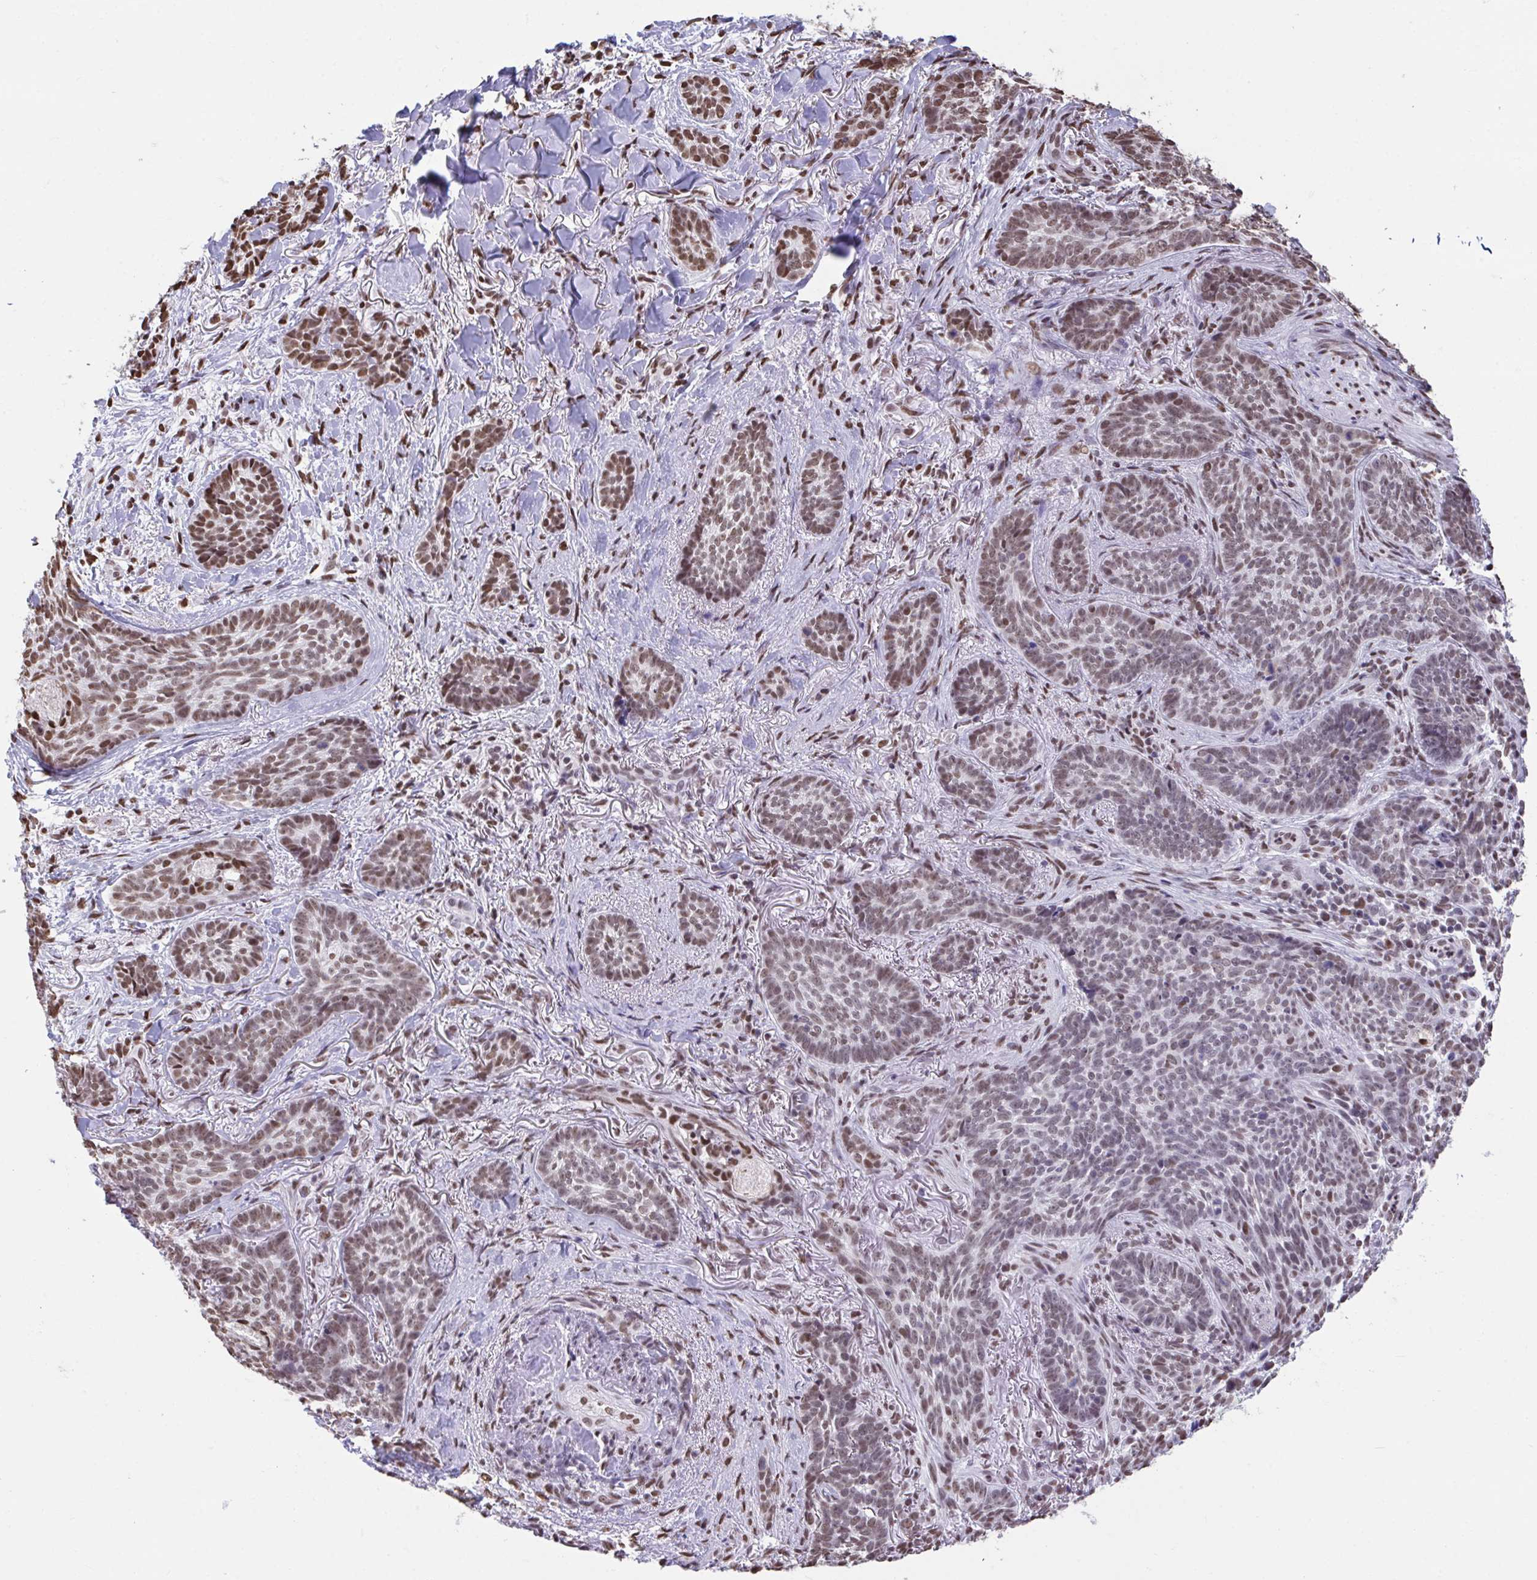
{"staining": {"intensity": "moderate", "quantity": ">75%", "location": "nuclear"}, "tissue": "skin cancer", "cell_type": "Tumor cells", "image_type": "cancer", "snomed": [{"axis": "morphology", "description": "Basal cell carcinoma"}, {"axis": "topography", "description": "Skin"}, {"axis": "topography", "description": "Skin of face"}], "caption": "Protein staining of skin cancer tissue exhibits moderate nuclear positivity in about >75% of tumor cells.", "gene": "HNRNPDL", "patient": {"sex": "male", "age": 88}}